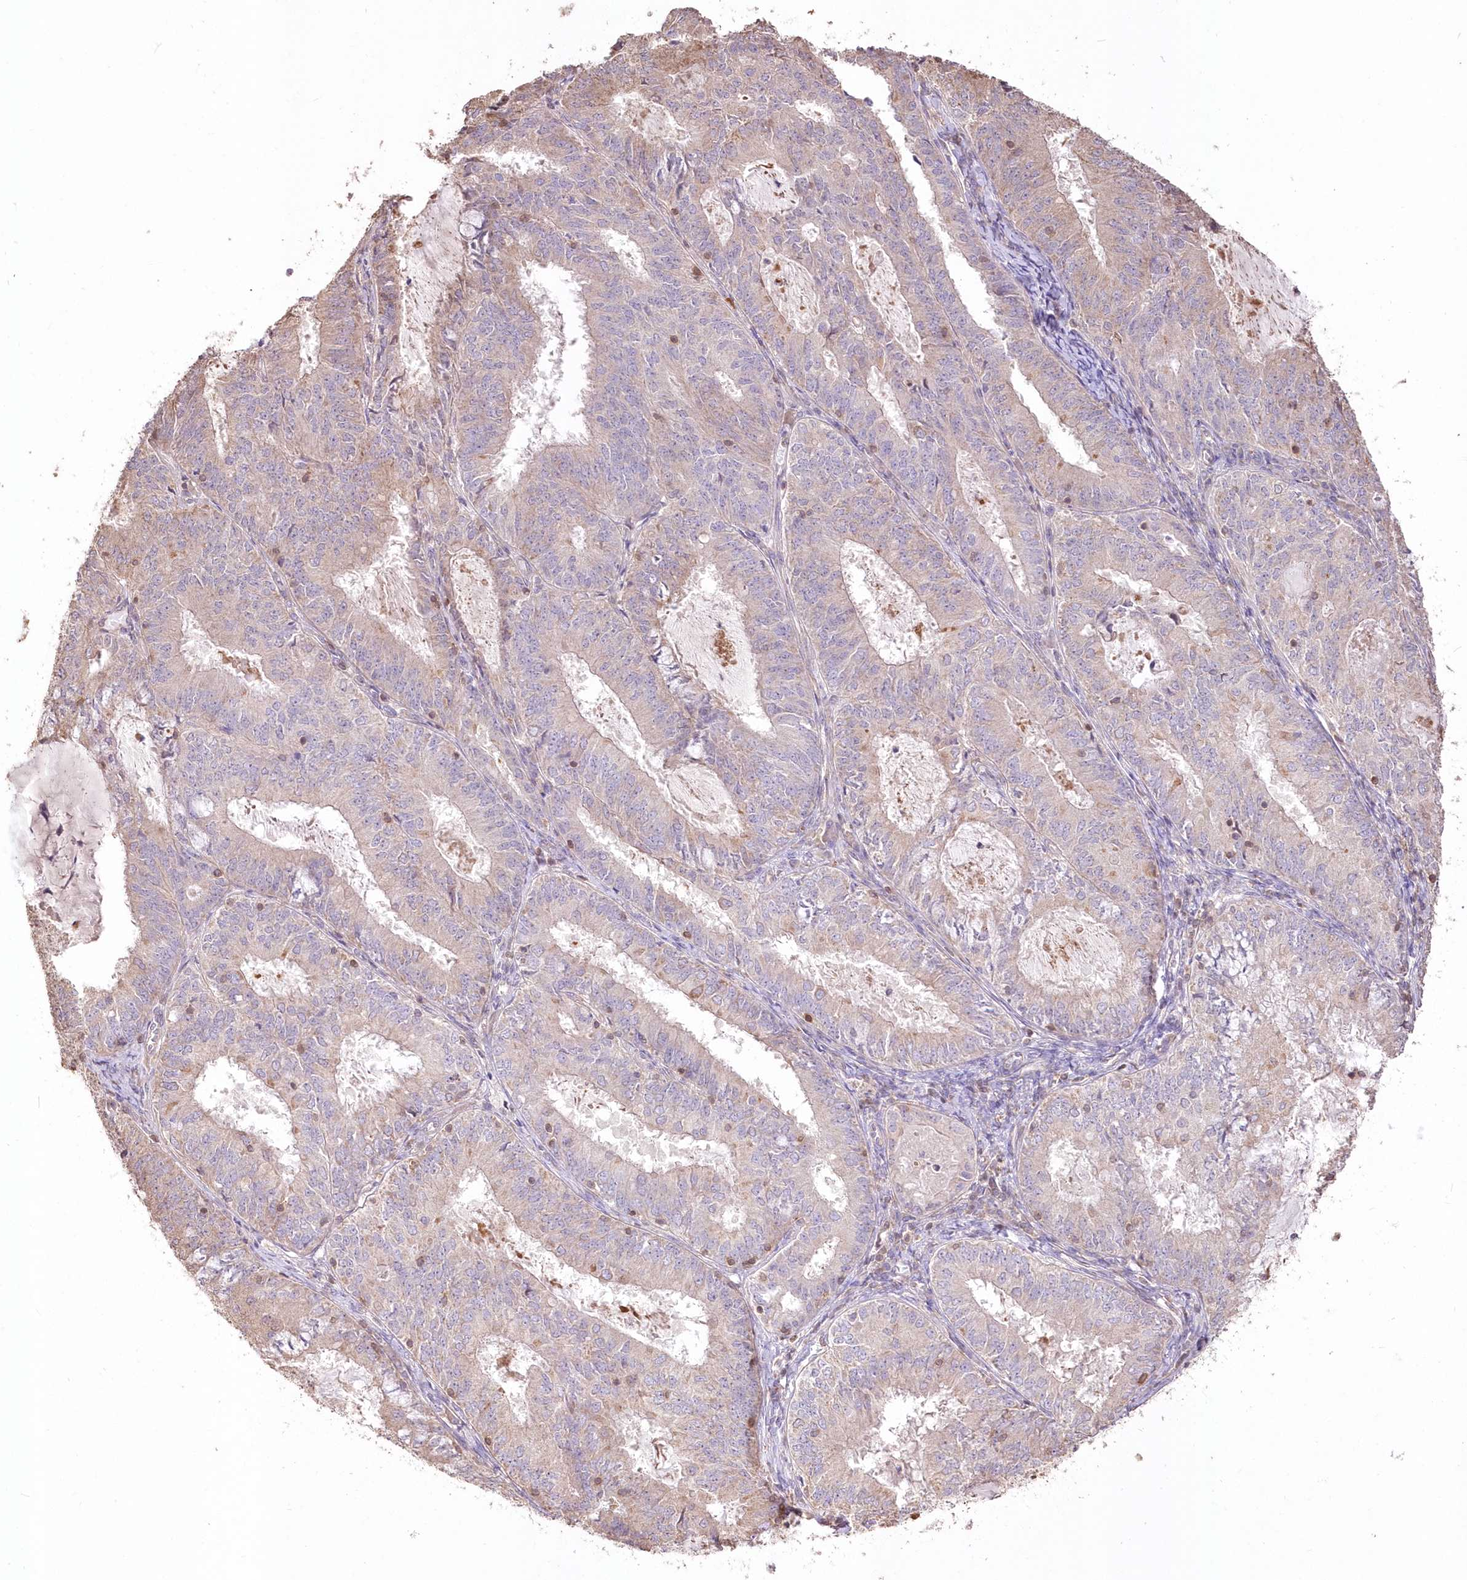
{"staining": {"intensity": "weak", "quantity": "<25%", "location": "cytoplasmic/membranous"}, "tissue": "endometrial cancer", "cell_type": "Tumor cells", "image_type": "cancer", "snomed": [{"axis": "morphology", "description": "Adenocarcinoma, NOS"}, {"axis": "topography", "description": "Endometrium"}], "caption": "An IHC micrograph of endometrial adenocarcinoma is shown. There is no staining in tumor cells of endometrial adenocarcinoma.", "gene": "STK17B", "patient": {"sex": "female", "age": 57}}